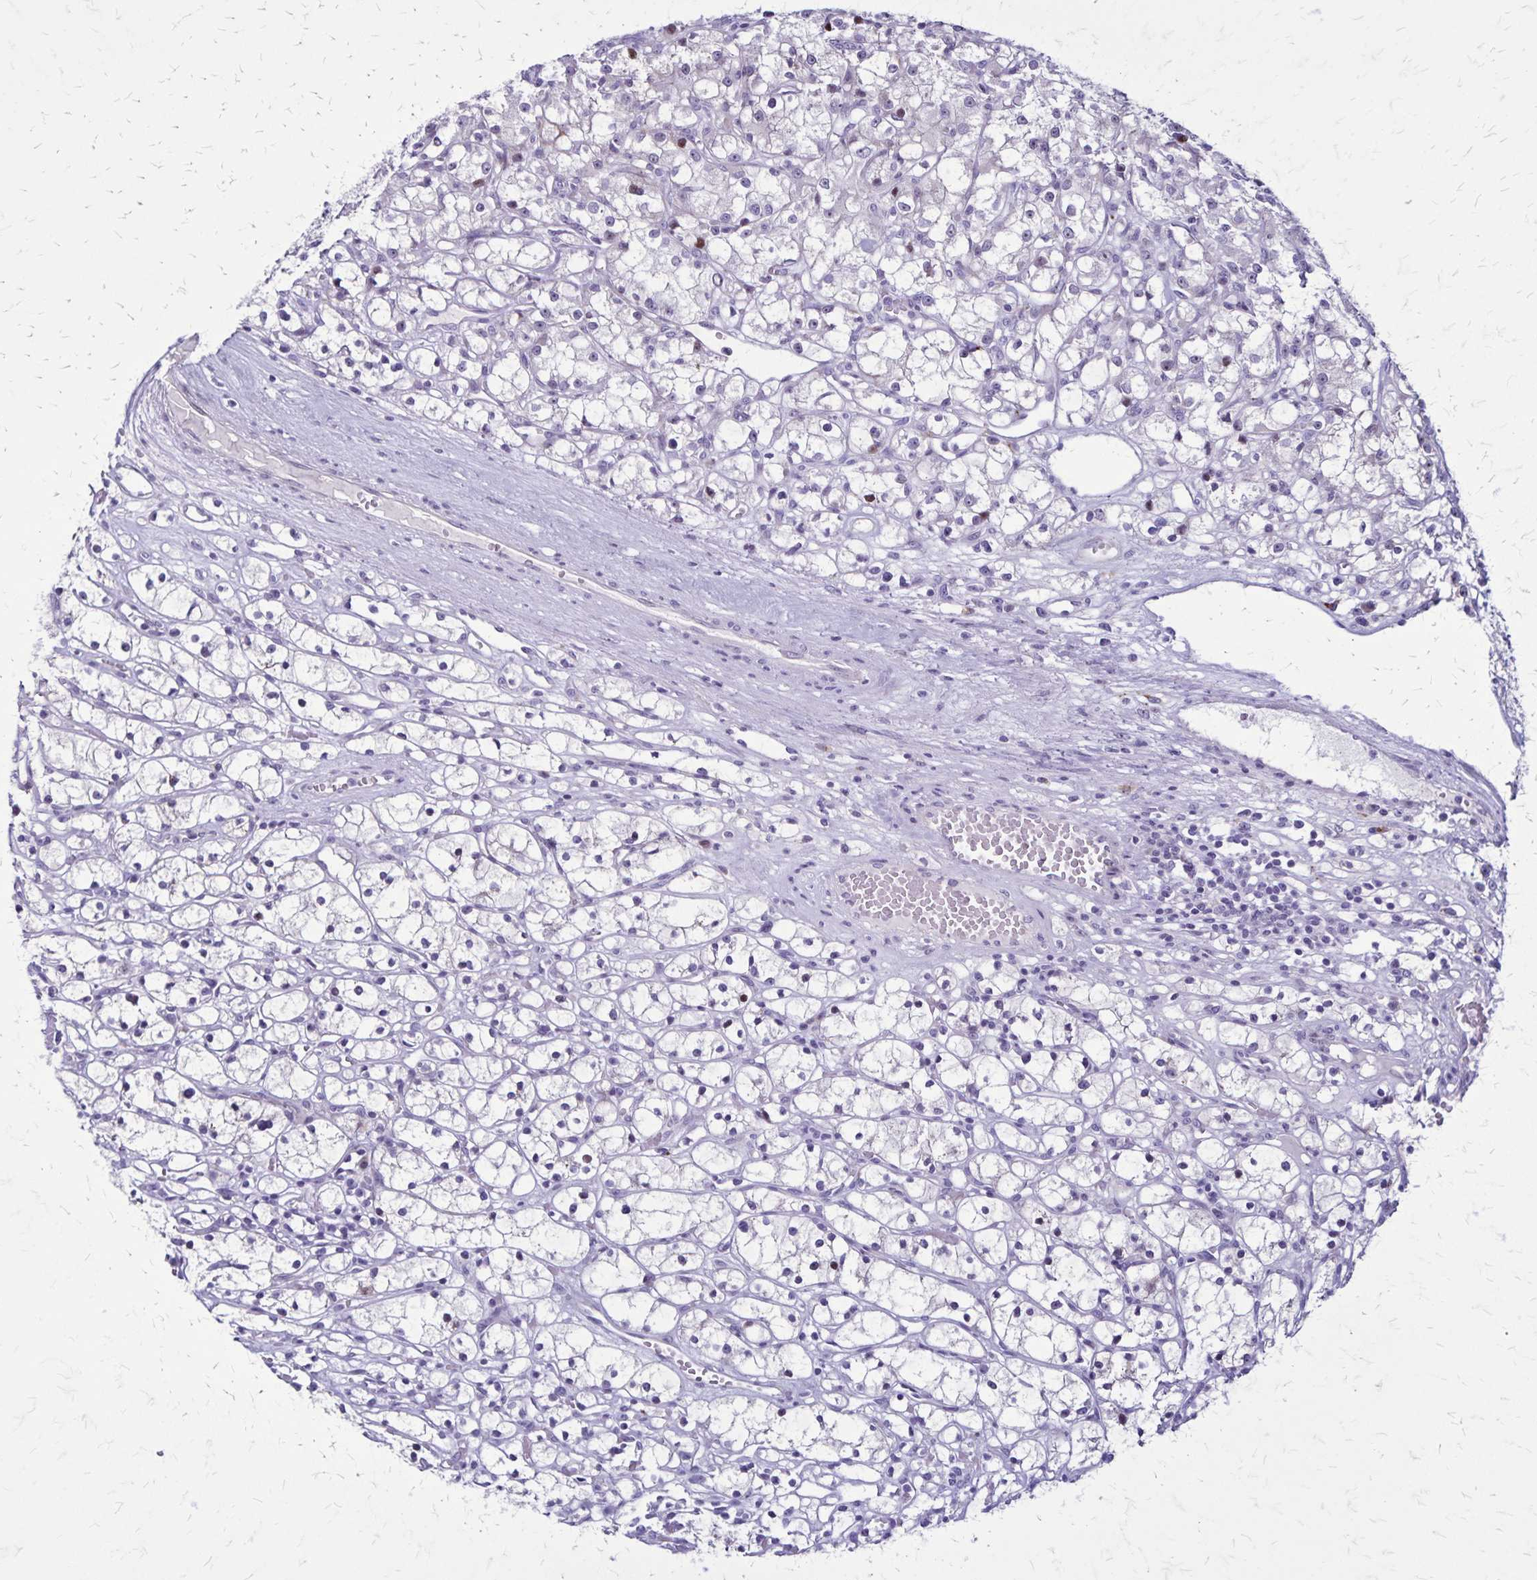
{"staining": {"intensity": "negative", "quantity": "none", "location": "none"}, "tissue": "renal cancer", "cell_type": "Tumor cells", "image_type": "cancer", "snomed": [{"axis": "morphology", "description": "Adenocarcinoma, NOS"}, {"axis": "topography", "description": "Kidney"}], "caption": "DAB immunohistochemical staining of human adenocarcinoma (renal) exhibits no significant positivity in tumor cells. (DAB IHC with hematoxylin counter stain).", "gene": "OR51B5", "patient": {"sex": "female", "age": 59}}